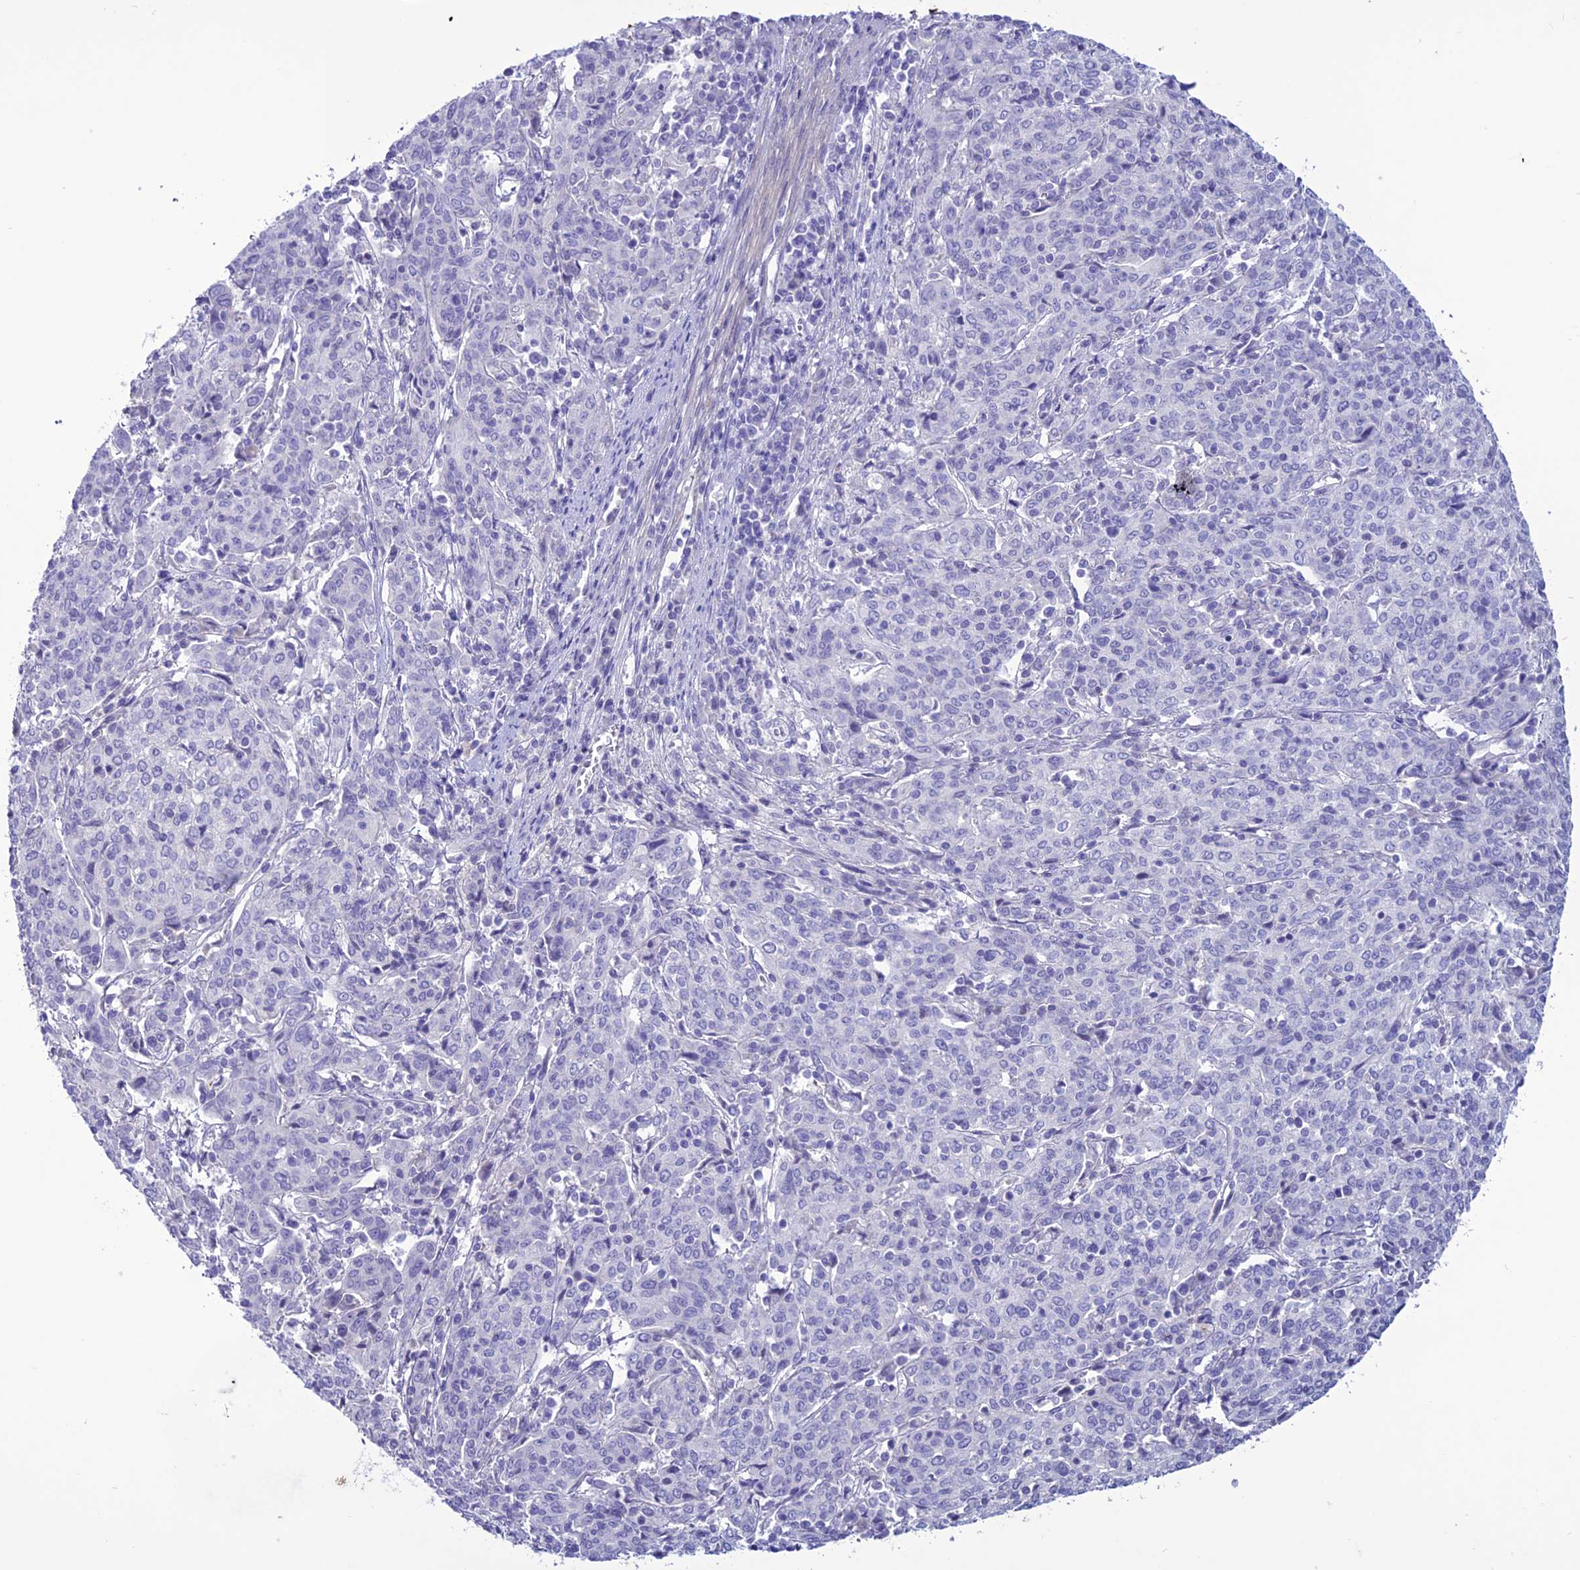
{"staining": {"intensity": "negative", "quantity": "none", "location": "none"}, "tissue": "cervical cancer", "cell_type": "Tumor cells", "image_type": "cancer", "snomed": [{"axis": "morphology", "description": "Squamous cell carcinoma, NOS"}, {"axis": "topography", "description": "Cervix"}], "caption": "A micrograph of human cervical cancer (squamous cell carcinoma) is negative for staining in tumor cells.", "gene": "CLEC2L", "patient": {"sex": "female", "age": 67}}